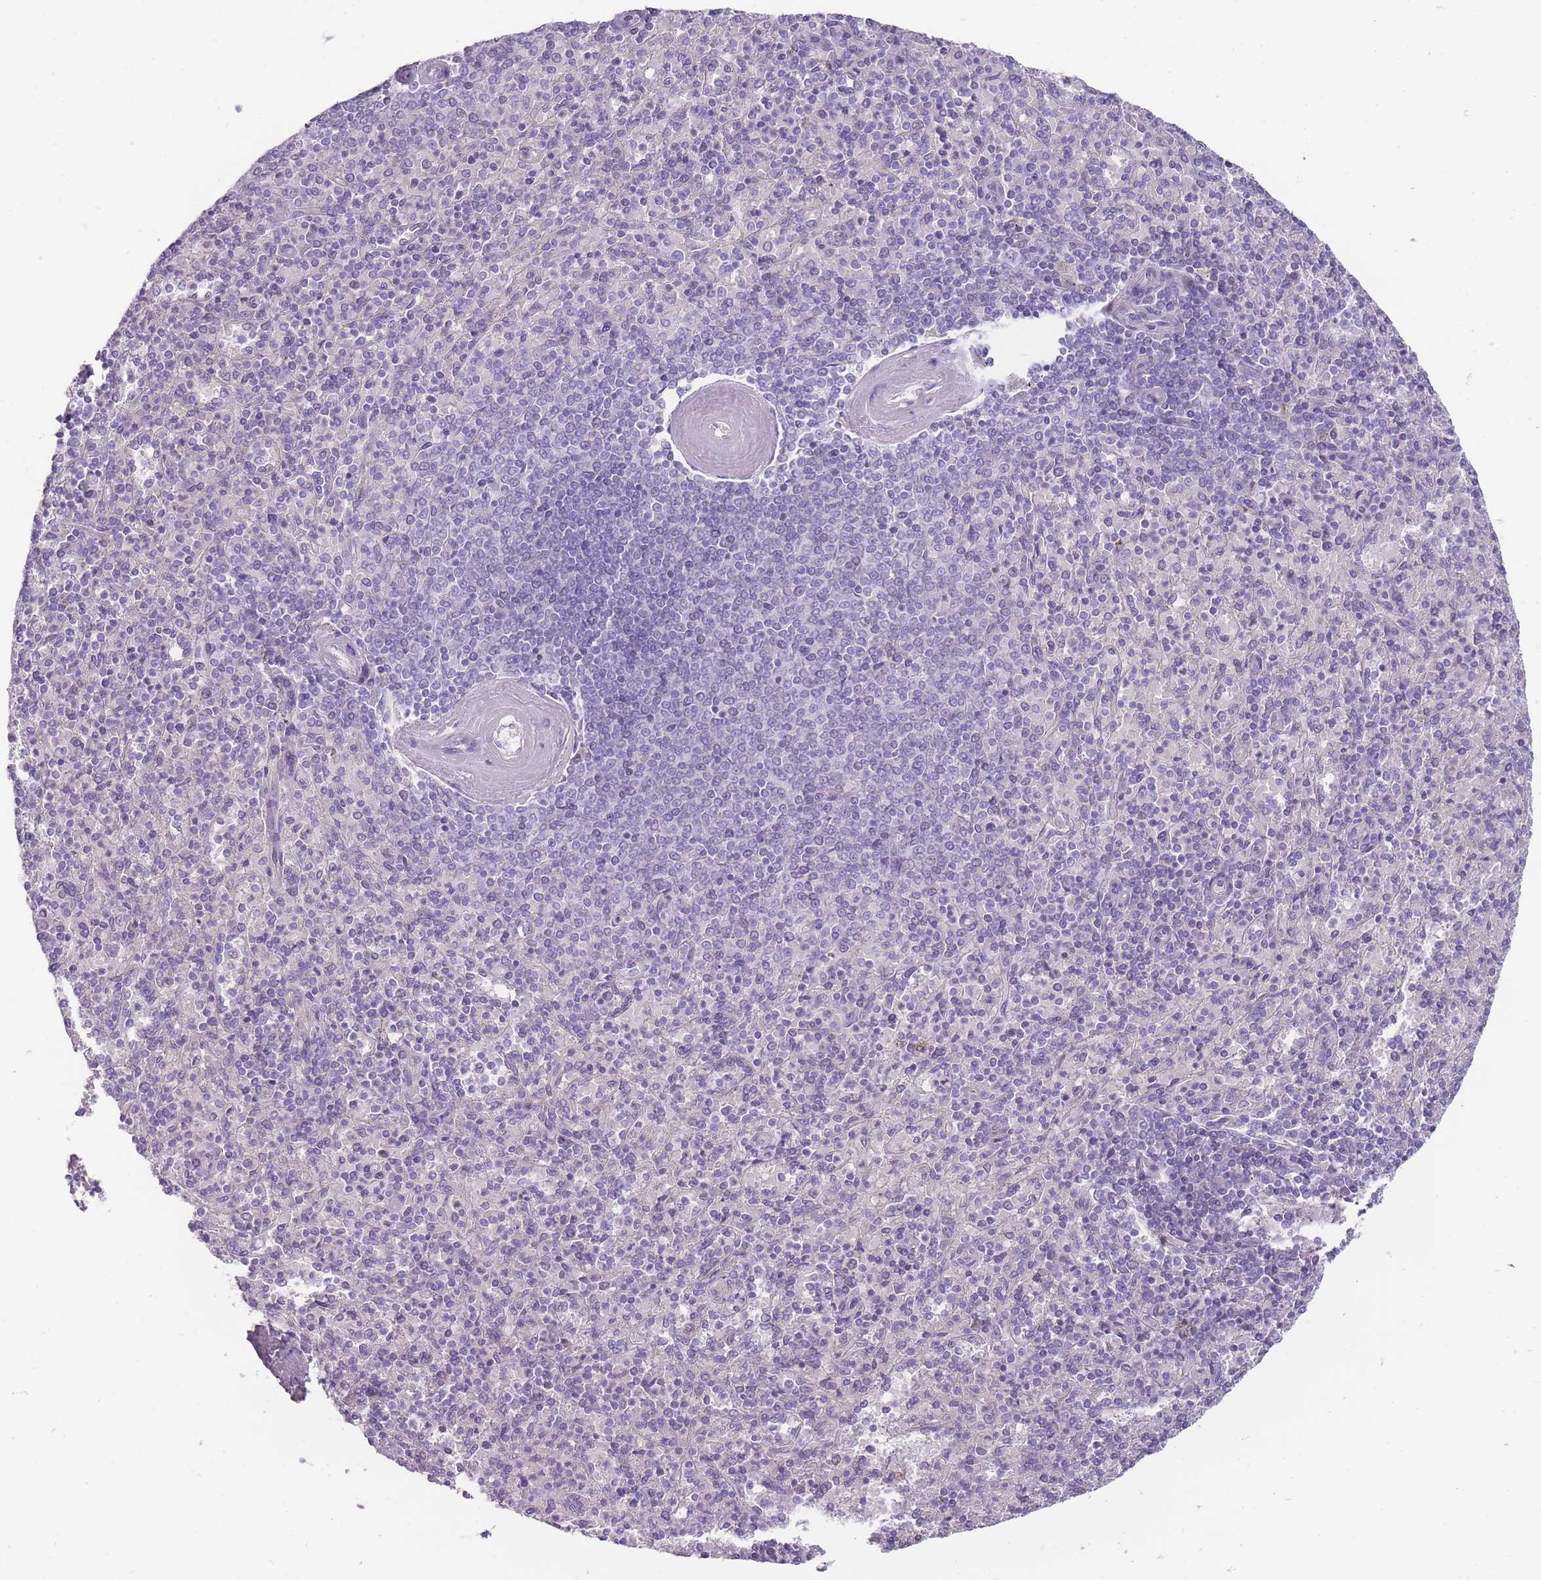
{"staining": {"intensity": "negative", "quantity": "none", "location": "none"}, "tissue": "spleen", "cell_type": "Cells in red pulp", "image_type": "normal", "snomed": [{"axis": "morphology", "description": "Normal tissue, NOS"}, {"axis": "topography", "description": "Spleen"}], "caption": "A histopathology image of spleen stained for a protein exhibits no brown staining in cells in red pulp.", "gene": "ERICH4", "patient": {"sex": "male", "age": 82}}